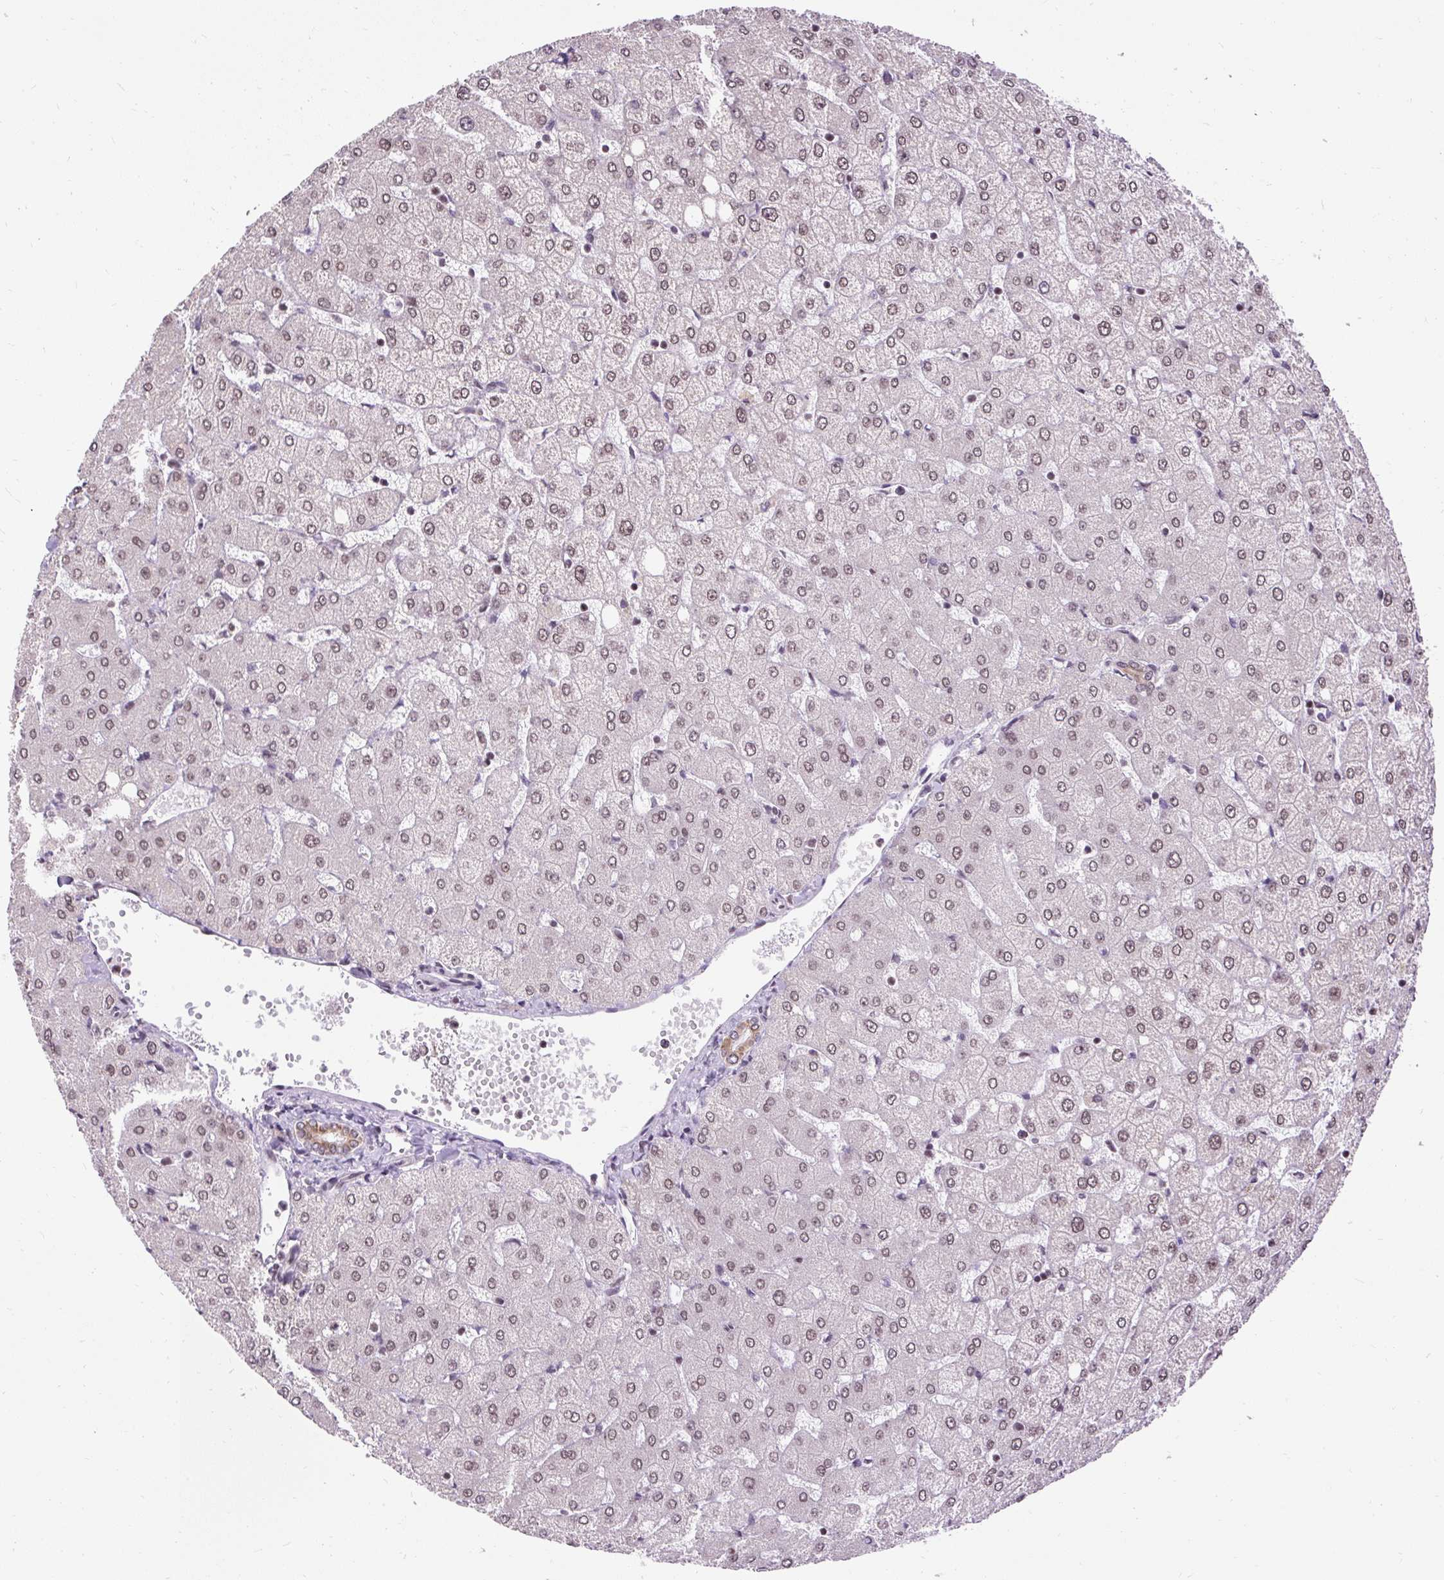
{"staining": {"intensity": "moderate", "quantity": "25%-75%", "location": "cytoplasmic/membranous,nuclear"}, "tissue": "liver", "cell_type": "Cholangiocytes", "image_type": "normal", "snomed": [{"axis": "morphology", "description": "Normal tissue, NOS"}, {"axis": "topography", "description": "Liver"}], "caption": "Liver stained with DAB (3,3'-diaminobenzidine) IHC demonstrates medium levels of moderate cytoplasmic/membranous,nuclear staining in approximately 25%-75% of cholangiocytes. Nuclei are stained in blue.", "gene": "ZNF672", "patient": {"sex": "female", "age": 54}}